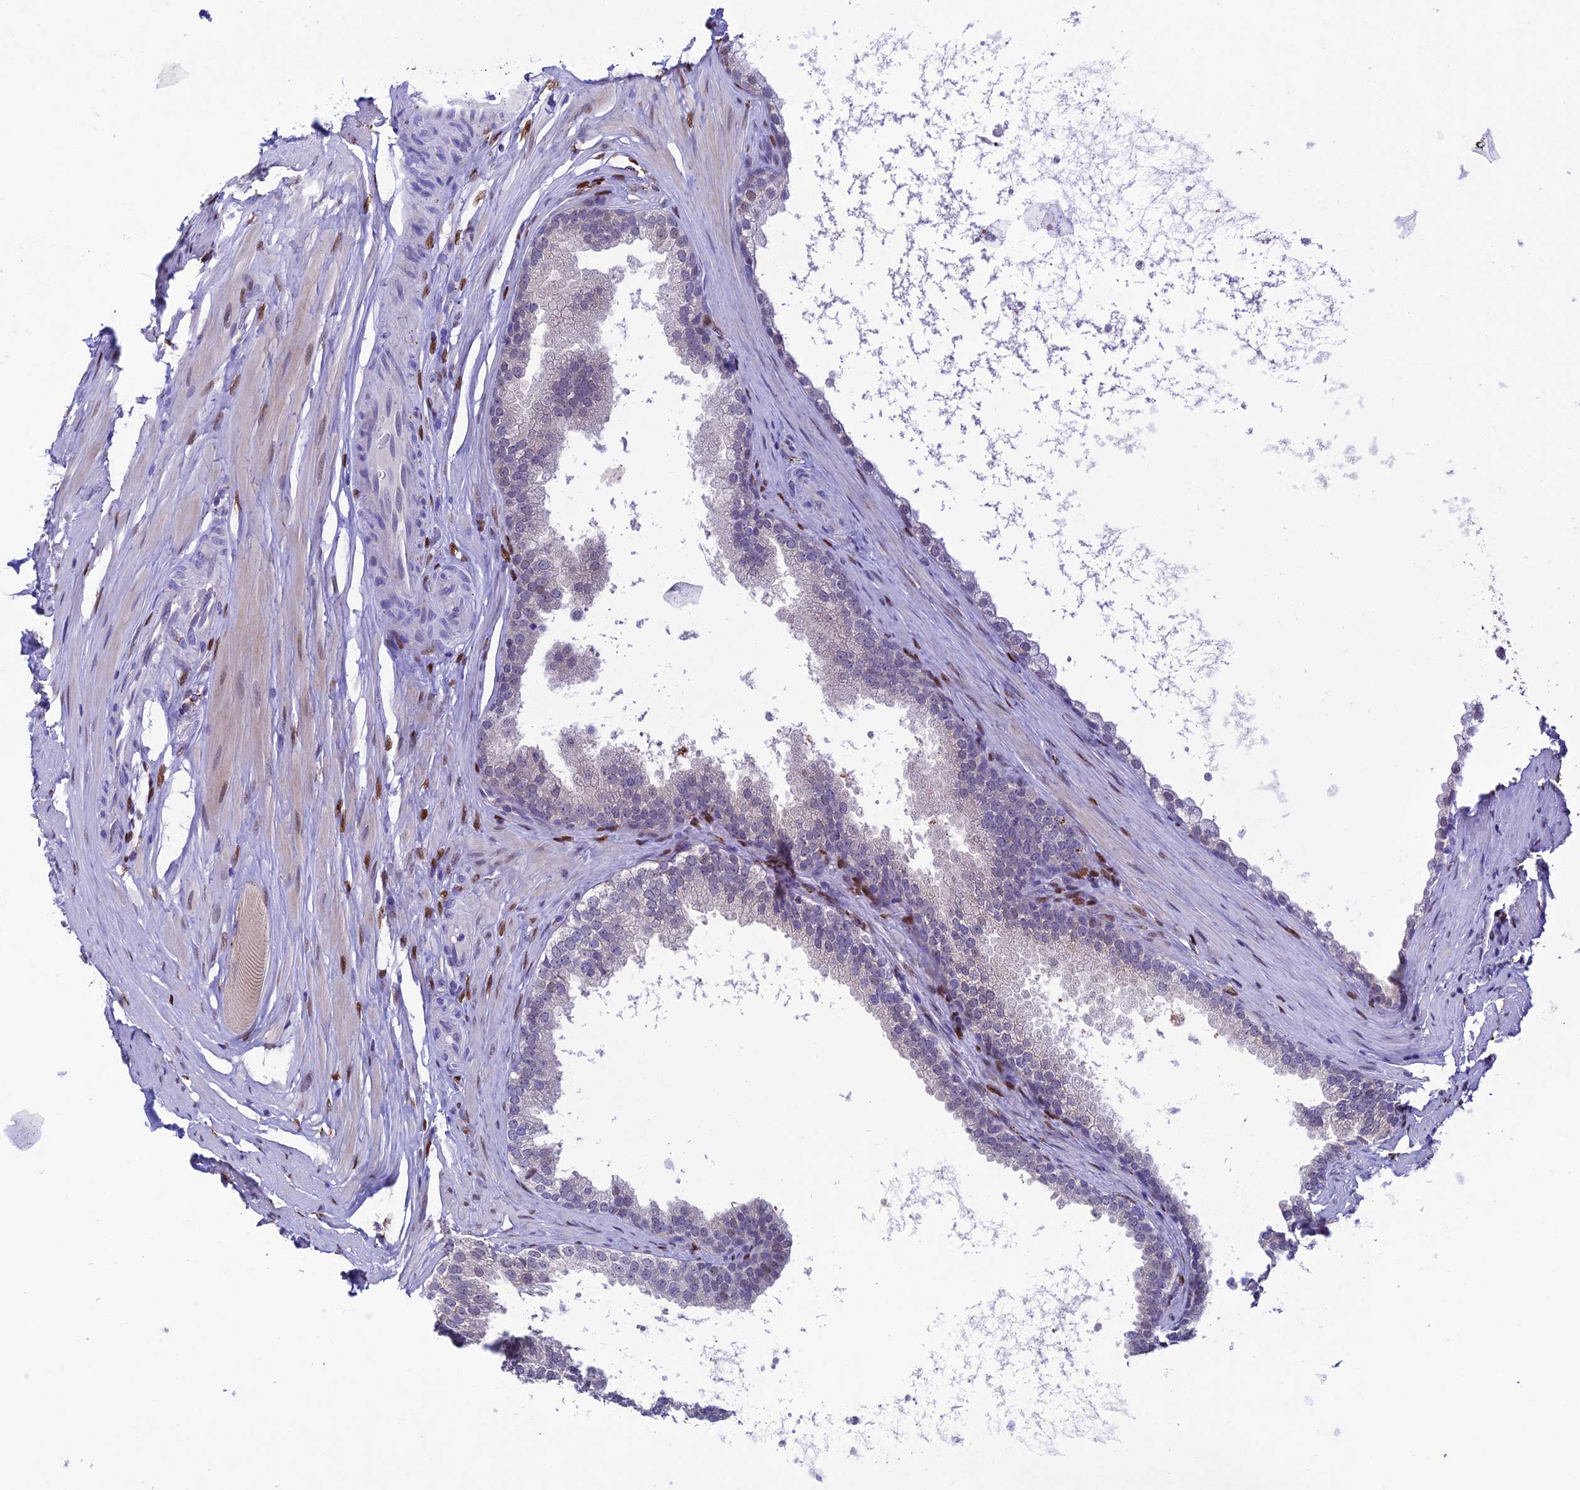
{"staining": {"intensity": "negative", "quantity": "none", "location": "none"}, "tissue": "prostate", "cell_type": "Glandular cells", "image_type": "normal", "snomed": [{"axis": "morphology", "description": "Normal tissue, NOS"}, {"axis": "topography", "description": "Prostate"}], "caption": "Immunohistochemistry of unremarkable human prostate exhibits no expression in glandular cells. (IHC, brightfield microscopy, high magnification).", "gene": "HIC1", "patient": {"sex": "male", "age": 60}}